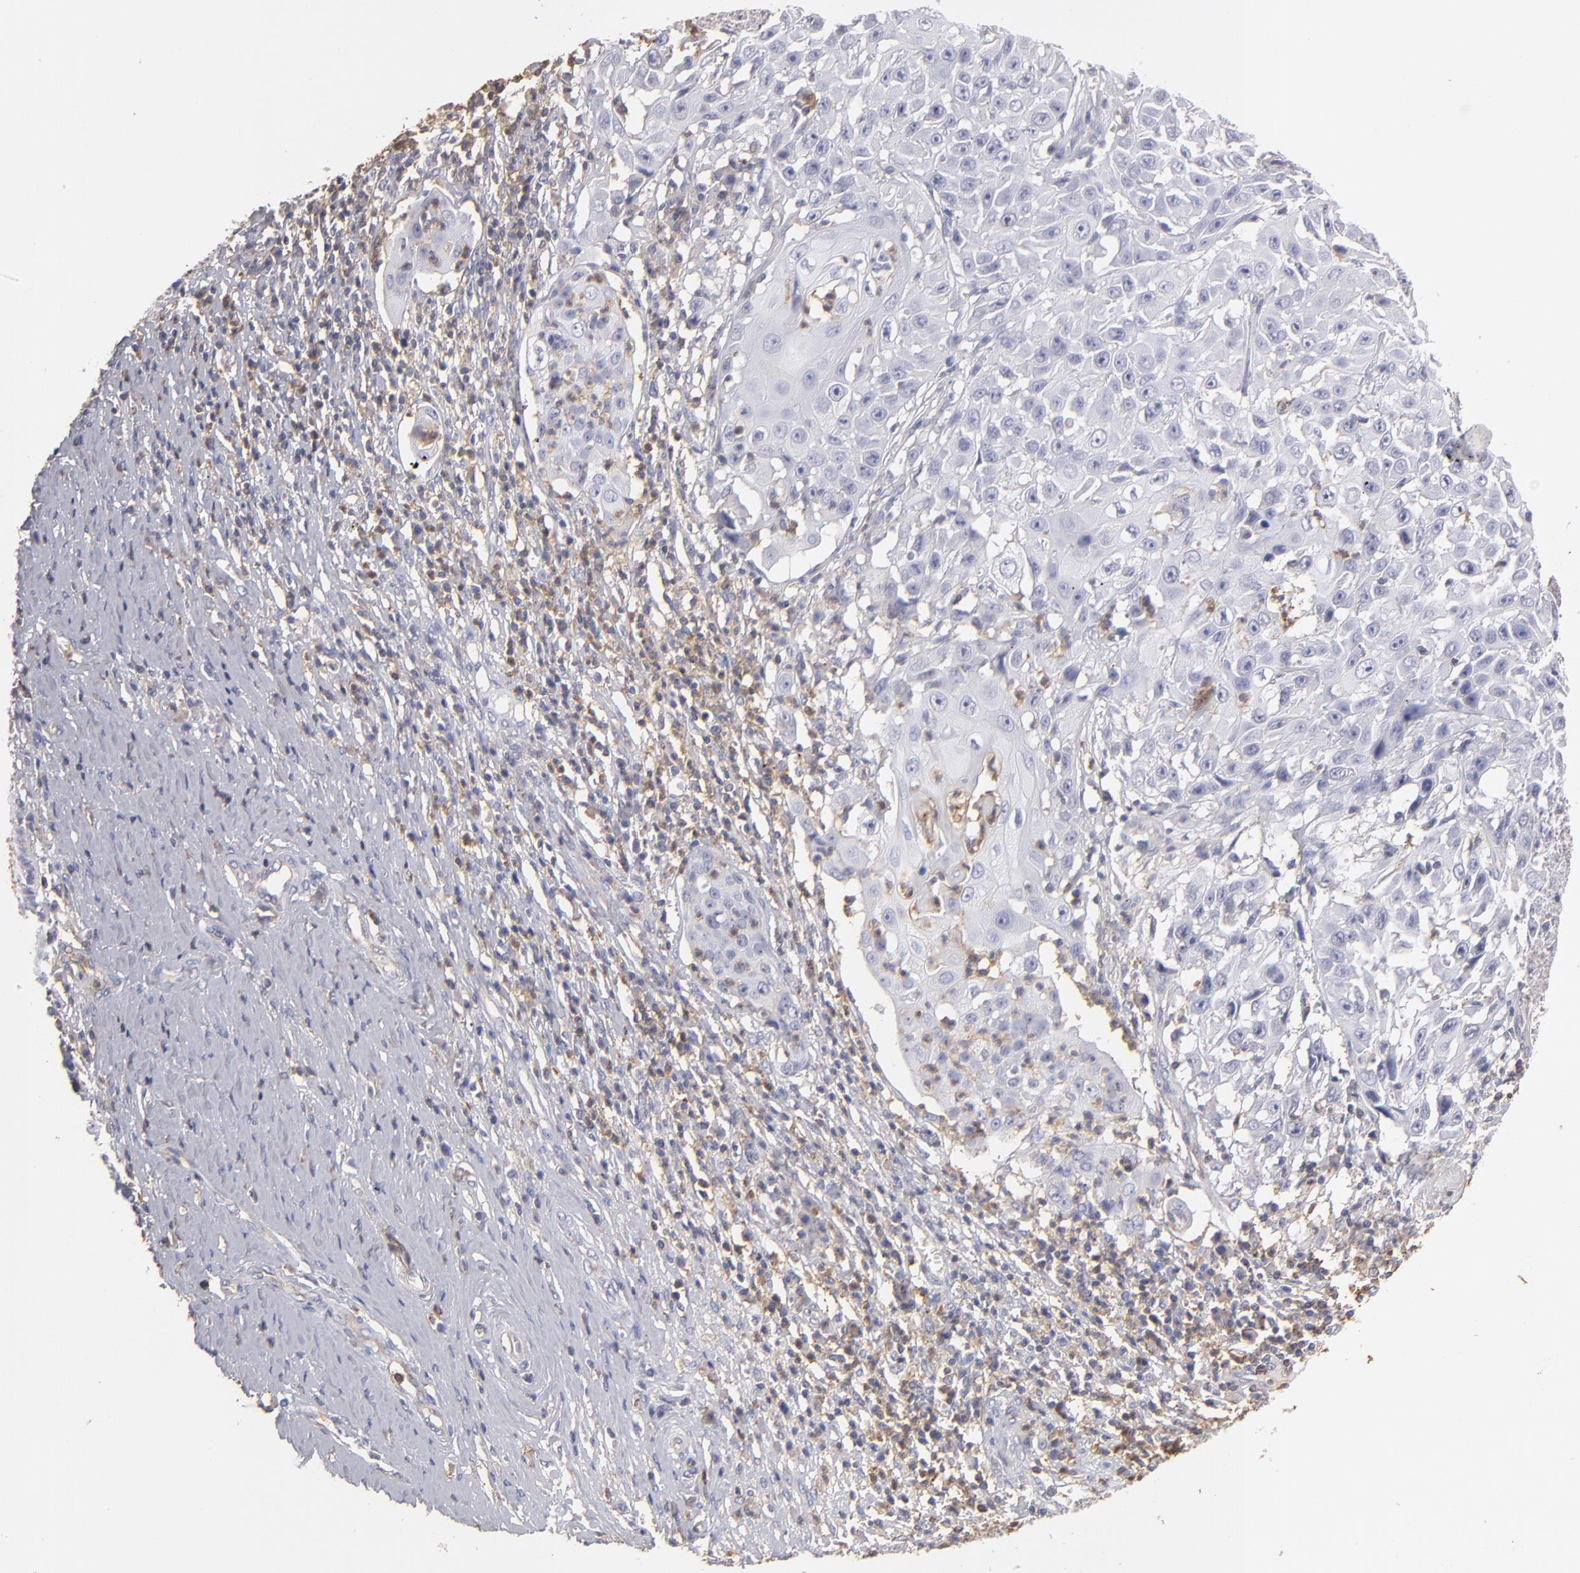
{"staining": {"intensity": "negative", "quantity": "none", "location": "none"}, "tissue": "cervical cancer", "cell_type": "Tumor cells", "image_type": "cancer", "snomed": [{"axis": "morphology", "description": "Squamous cell carcinoma, NOS"}, {"axis": "topography", "description": "Cervix"}], "caption": "There is no significant staining in tumor cells of cervical squamous cell carcinoma.", "gene": "ABCB1", "patient": {"sex": "female", "age": 39}}